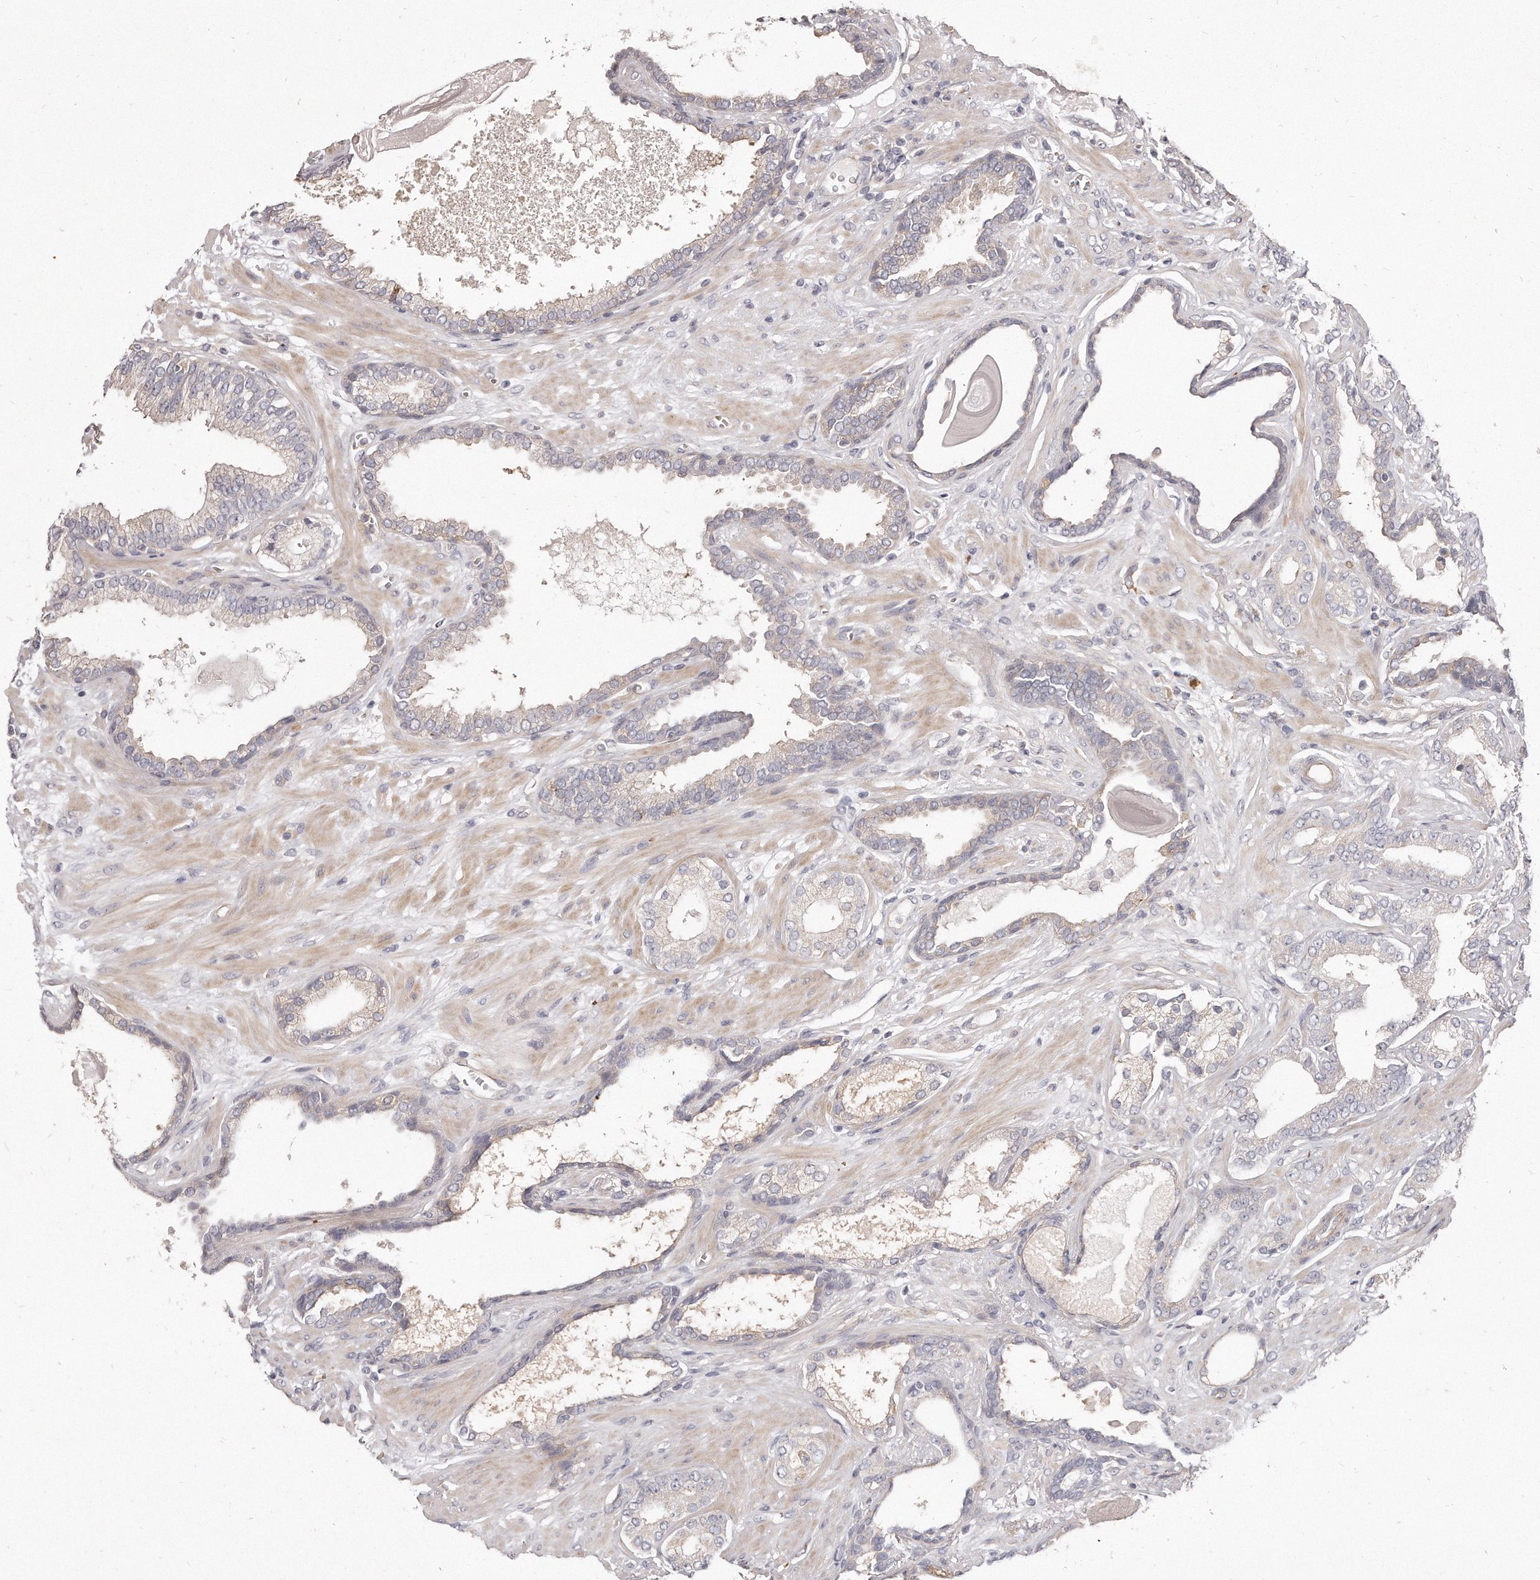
{"staining": {"intensity": "negative", "quantity": "none", "location": "none"}, "tissue": "prostate cancer", "cell_type": "Tumor cells", "image_type": "cancer", "snomed": [{"axis": "morphology", "description": "Adenocarcinoma, Low grade"}, {"axis": "topography", "description": "Prostate"}], "caption": "Prostate cancer was stained to show a protein in brown. There is no significant positivity in tumor cells.", "gene": "TTLL4", "patient": {"sex": "male", "age": 70}}